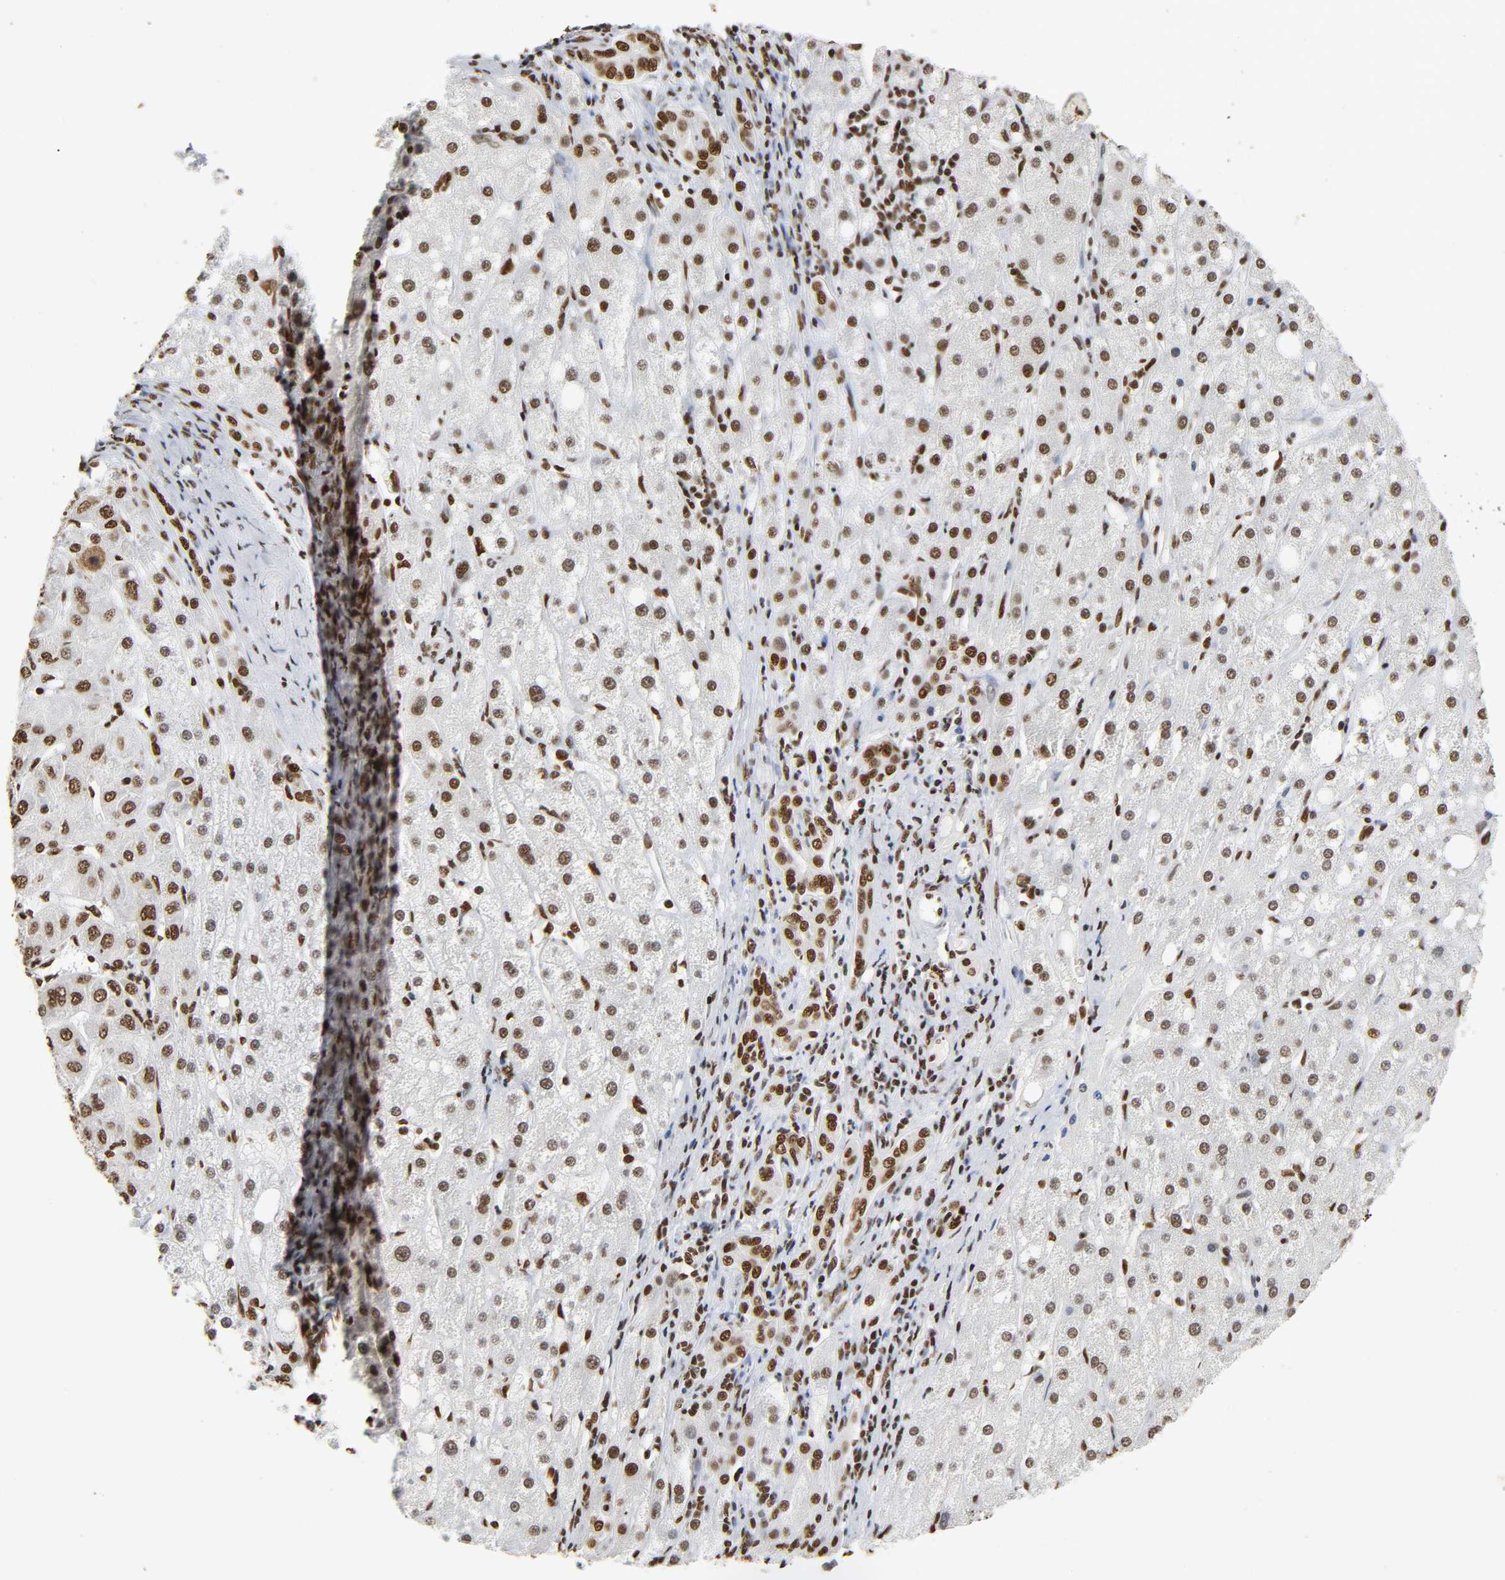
{"staining": {"intensity": "strong", "quantity": ">75%", "location": "nuclear"}, "tissue": "liver cancer", "cell_type": "Tumor cells", "image_type": "cancer", "snomed": [{"axis": "morphology", "description": "Carcinoma, Hepatocellular, NOS"}, {"axis": "topography", "description": "Liver"}], "caption": "DAB (3,3'-diaminobenzidine) immunohistochemical staining of liver hepatocellular carcinoma reveals strong nuclear protein staining in about >75% of tumor cells.", "gene": "HNRNPC", "patient": {"sex": "male", "age": 80}}